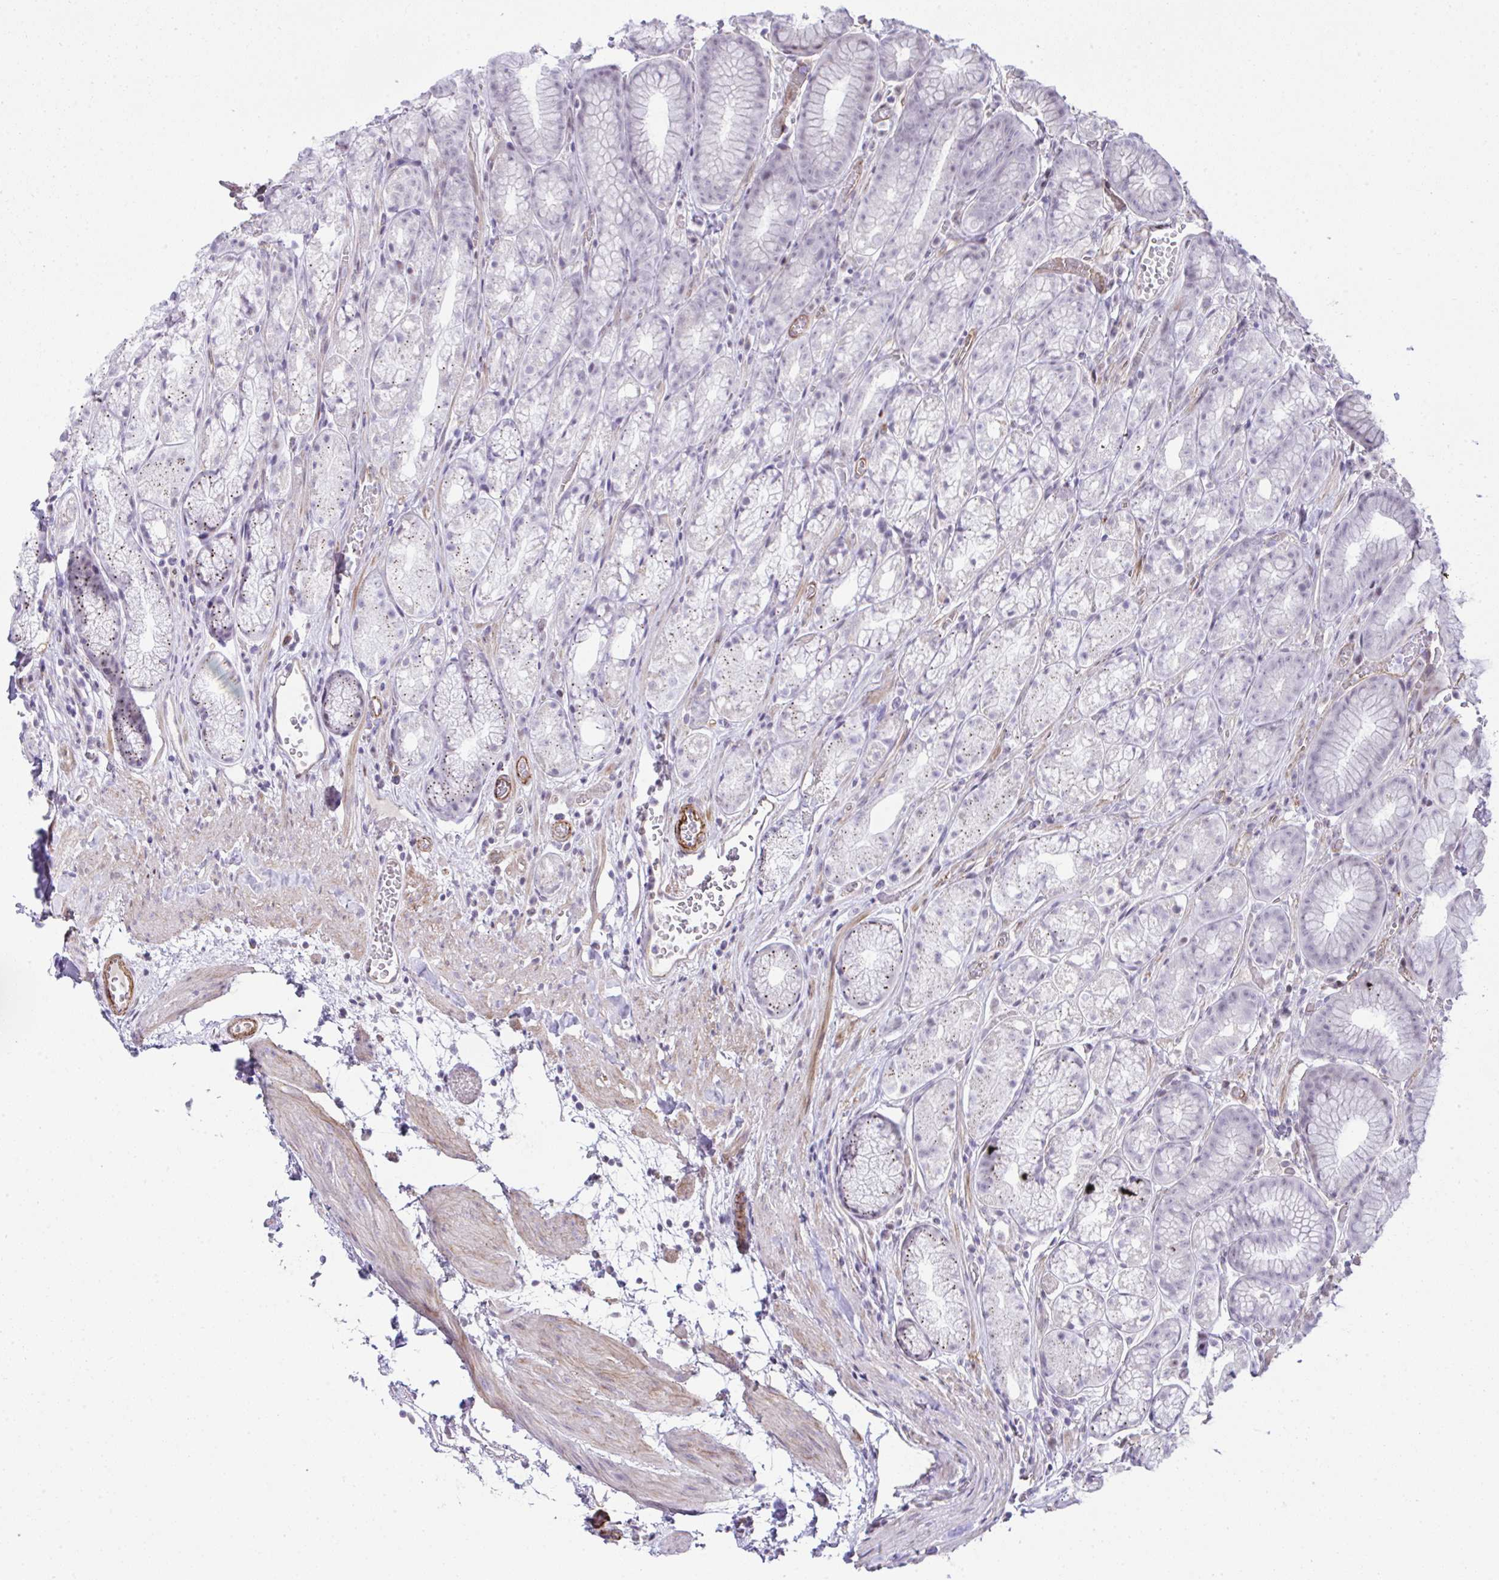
{"staining": {"intensity": "strong", "quantity": "<25%", "location": "cytoplasmic/membranous"}, "tissue": "stomach", "cell_type": "Glandular cells", "image_type": "normal", "snomed": [{"axis": "morphology", "description": "Normal tissue, NOS"}, {"axis": "topography", "description": "Smooth muscle"}, {"axis": "topography", "description": "Stomach"}], "caption": "This histopathology image shows IHC staining of unremarkable stomach, with medium strong cytoplasmic/membranous expression in about <25% of glandular cells.", "gene": "FBXO34", "patient": {"sex": "male", "age": 70}}